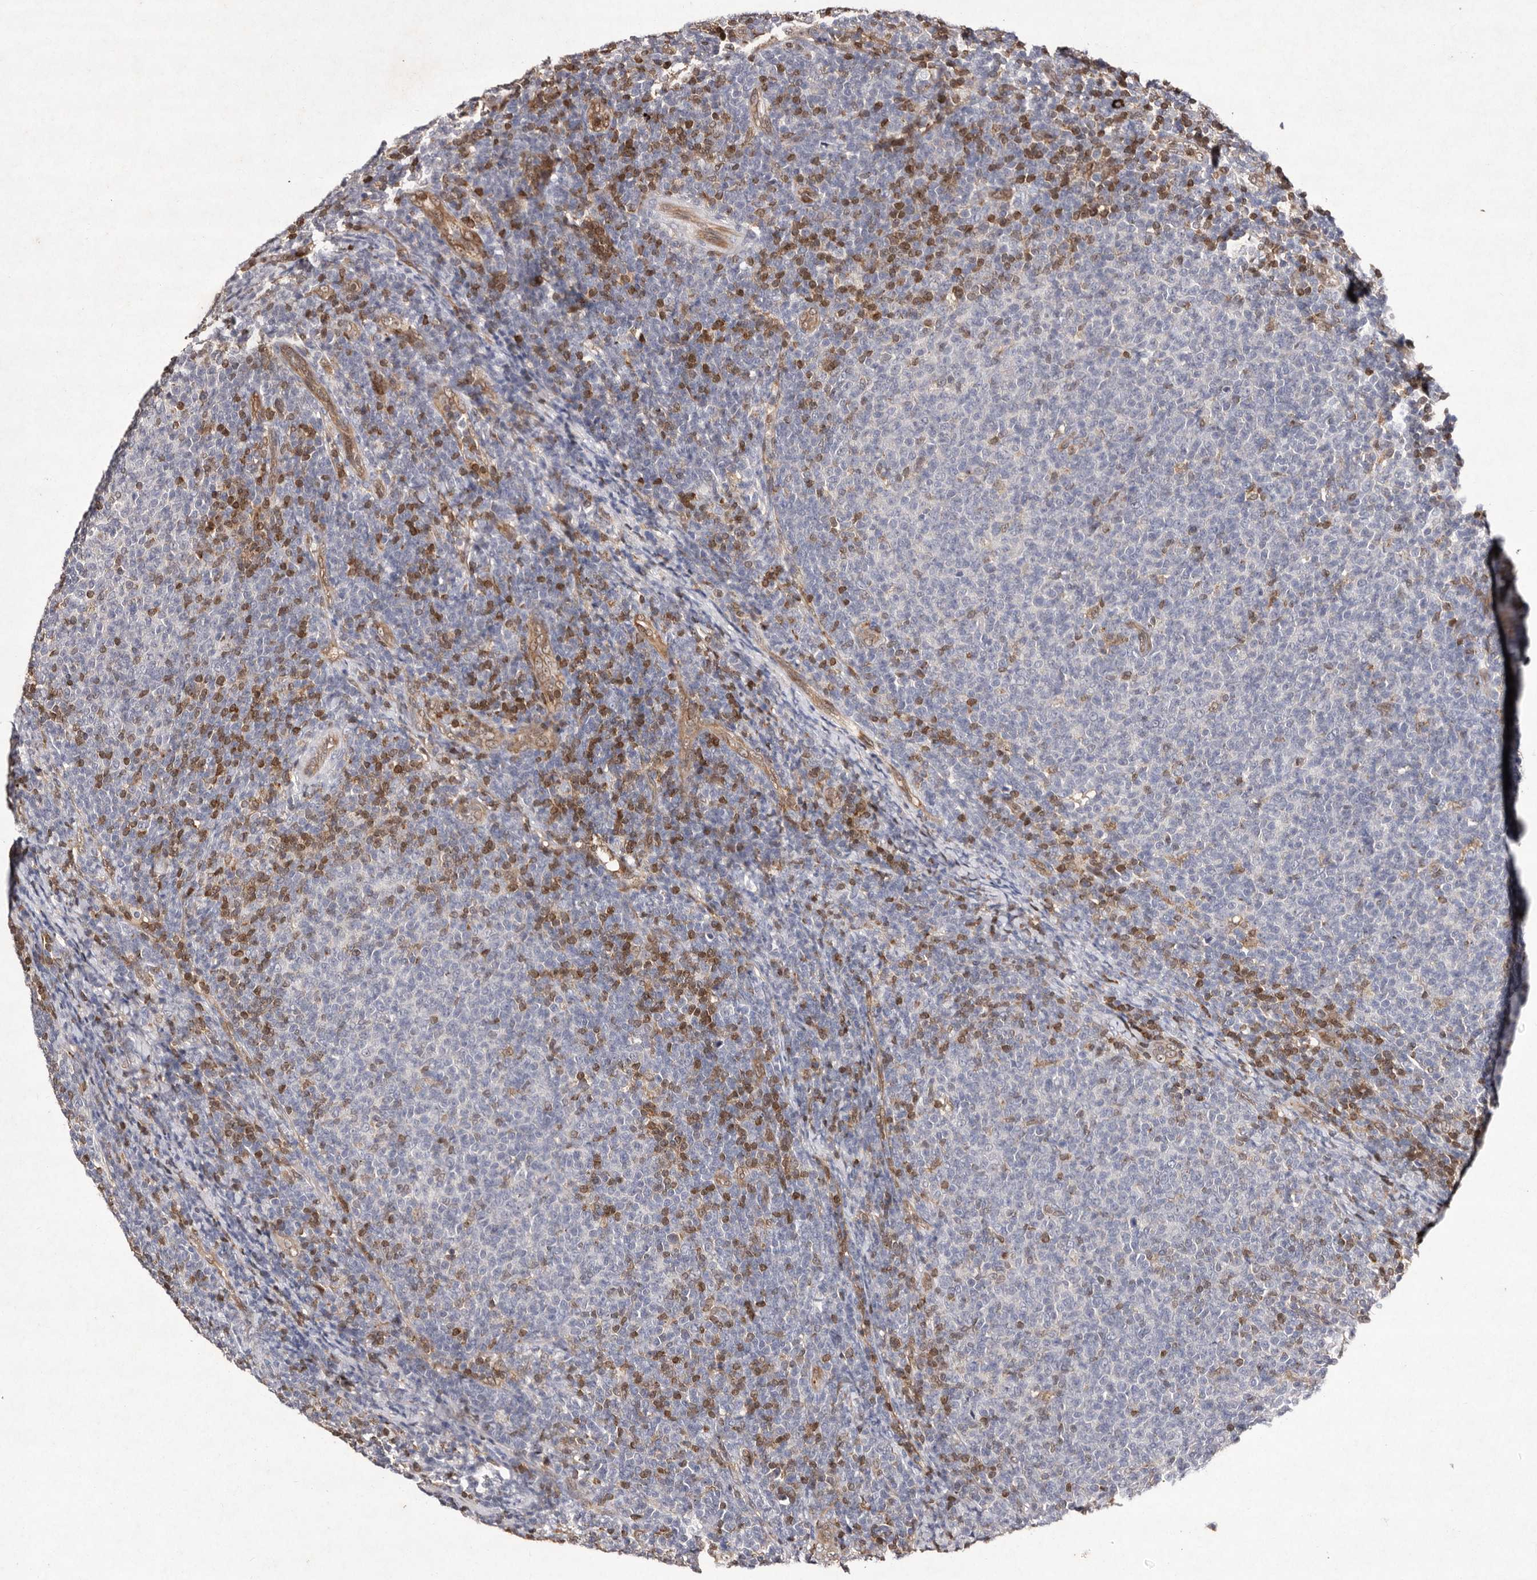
{"staining": {"intensity": "negative", "quantity": "none", "location": "none"}, "tissue": "lymphoma", "cell_type": "Tumor cells", "image_type": "cancer", "snomed": [{"axis": "morphology", "description": "Malignant lymphoma, non-Hodgkin's type, Low grade"}, {"axis": "topography", "description": "Lymph node"}], "caption": "Histopathology image shows no protein expression in tumor cells of lymphoma tissue. (DAB IHC with hematoxylin counter stain).", "gene": "GIMAP4", "patient": {"sex": "male", "age": 66}}